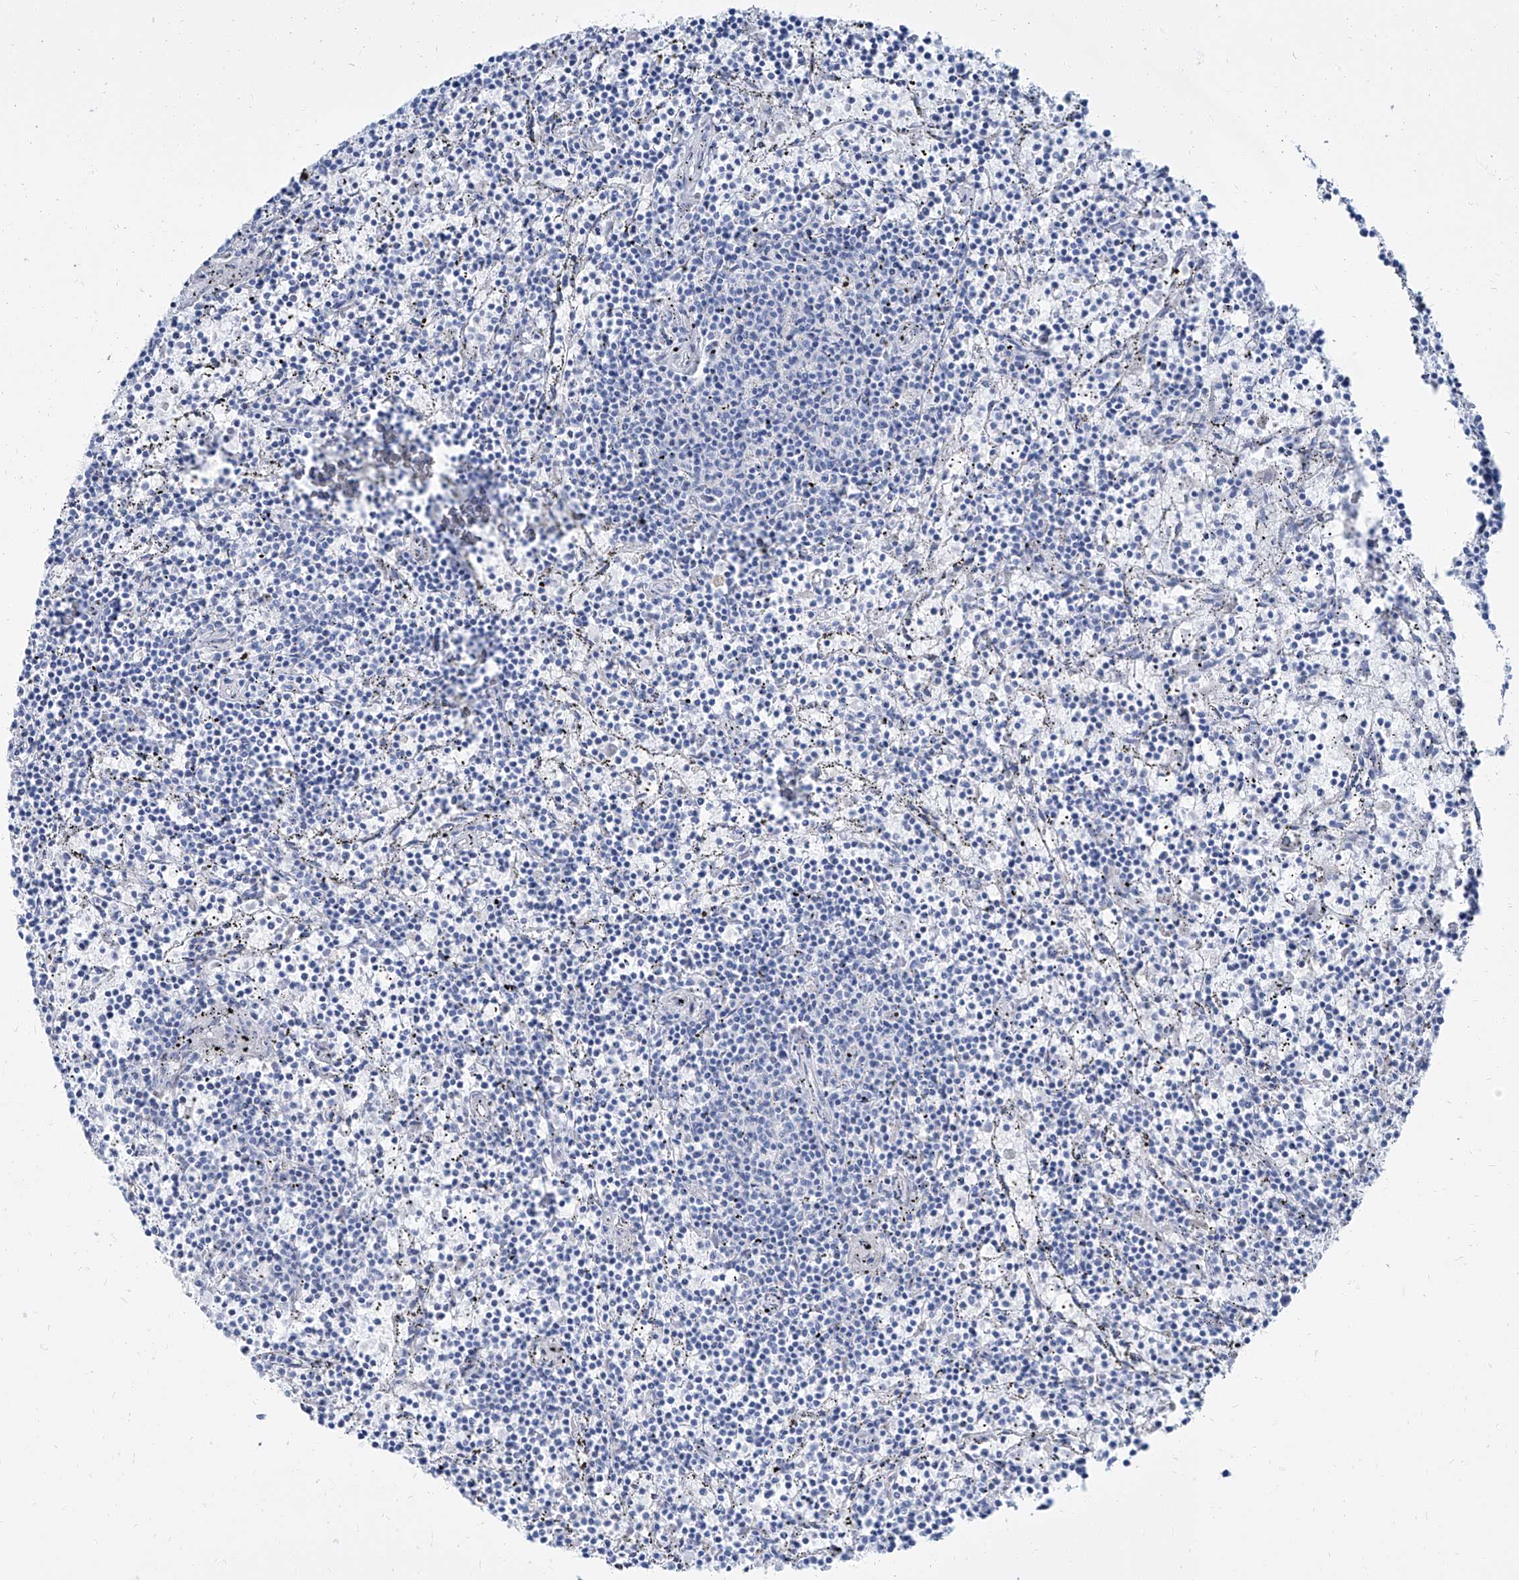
{"staining": {"intensity": "negative", "quantity": "none", "location": "none"}, "tissue": "lymphoma", "cell_type": "Tumor cells", "image_type": "cancer", "snomed": [{"axis": "morphology", "description": "Malignant lymphoma, non-Hodgkin's type, Low grade"}, {"axis": "topography", "description": "Spleen"}], "caption": "Immunohistochemical staining of human malignant lymphoma, non-Hodgkin's type (low-grade) displays no significant staining in tumor cells.", "gene": "TXLNB", "patient": {"sex": "female", "age": 50}}